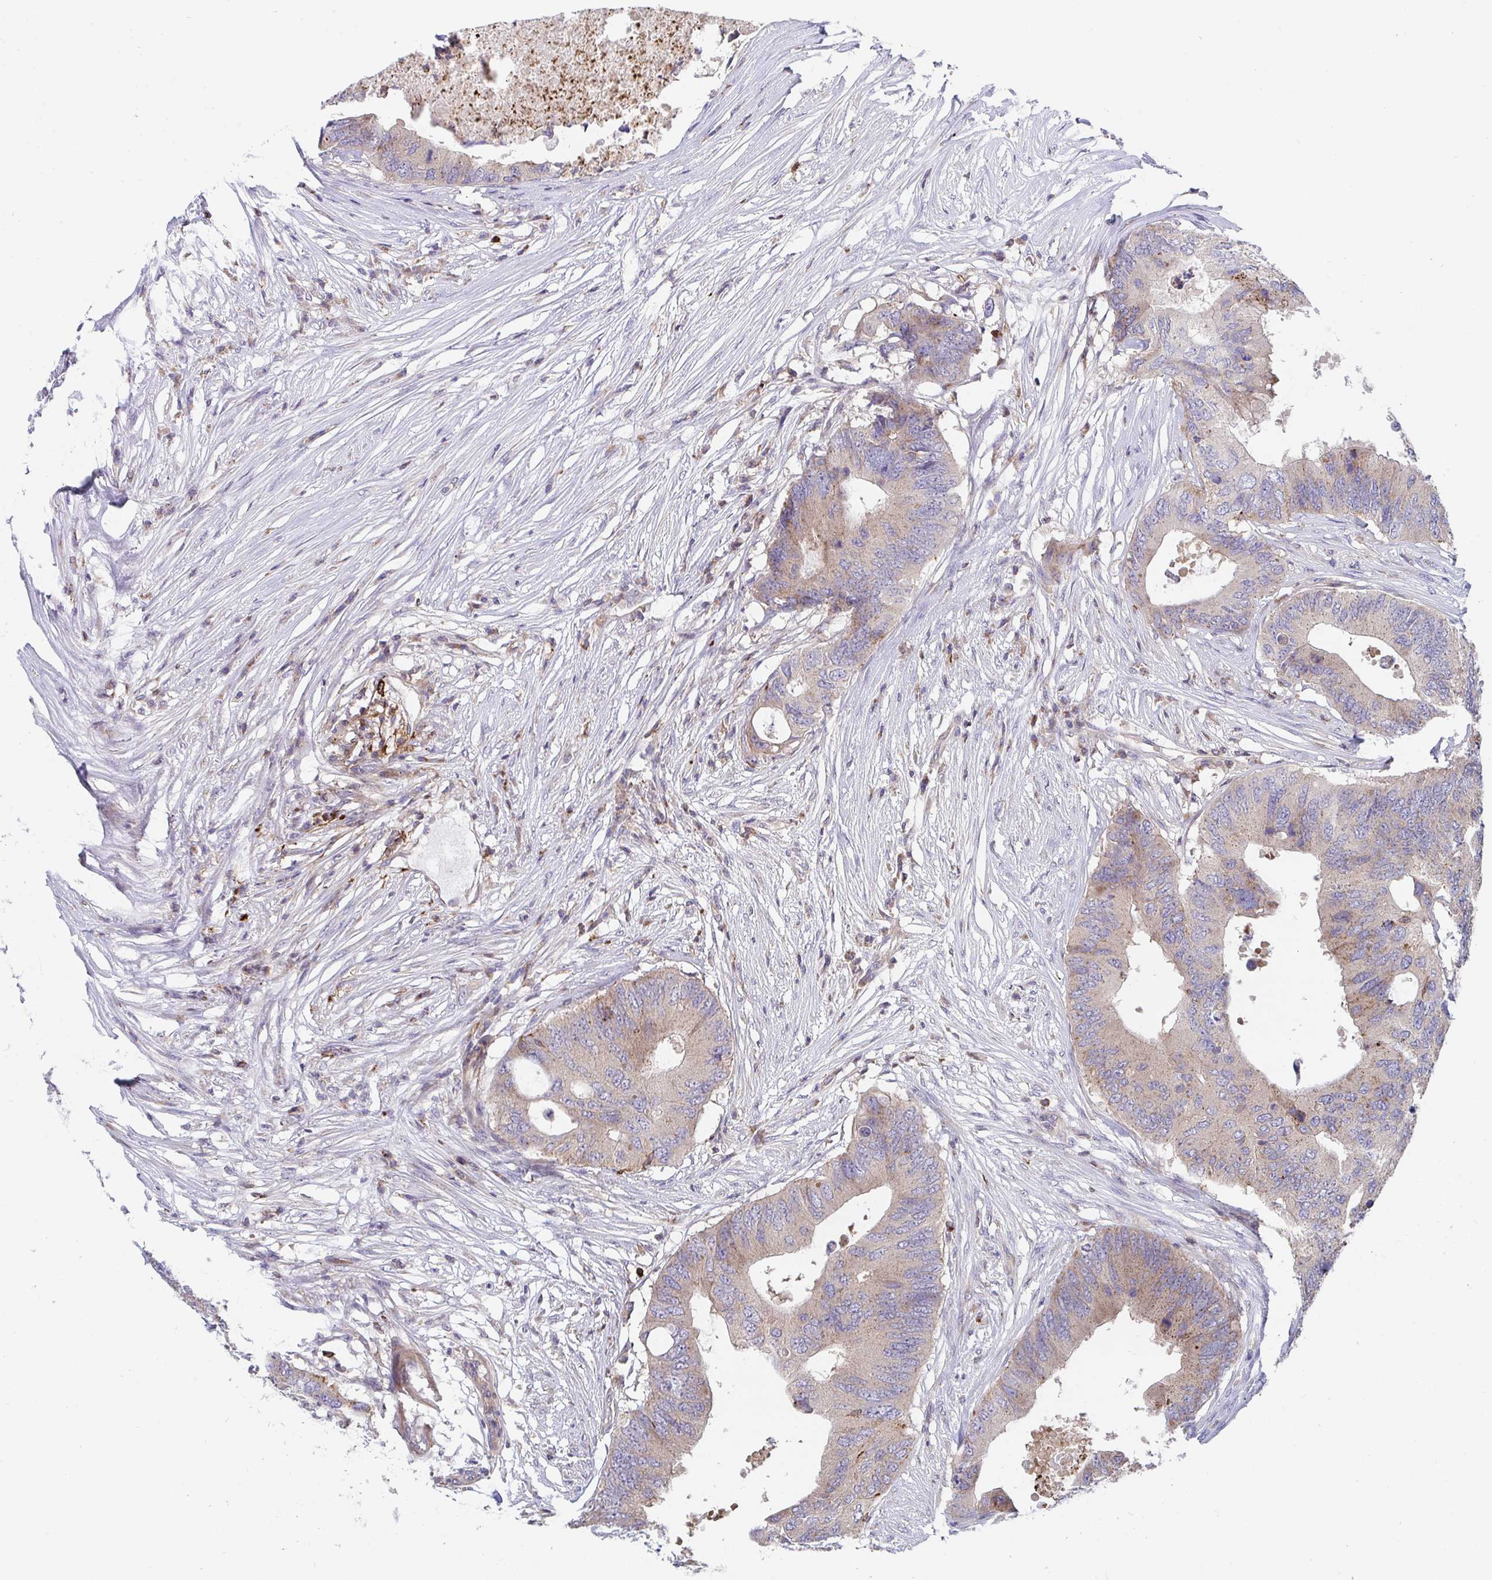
{"staining": {"intensity": "weak", "quantity": "25%-75%", "location": "cytoplasmic/membranous"}, "tissue": "colorectal cancer", "cell_type": "Tumor cells", "image_type": "cancer", "snomed": [{"axis": "morphology", "description": "Adenocarcinoma, NOS"}, {"axis": "topography", "description": "Colon"}], "caption": "IHC of colorectal cancer reveals low levels of weak cytoplasmic/membranous expression in approximately 25%-75% of tumor cells. (DAB = brown stain, brightfield microscopy at high magnification).", "gene": "FRMD3", "patient": {"sex": "male", "age": 71}}